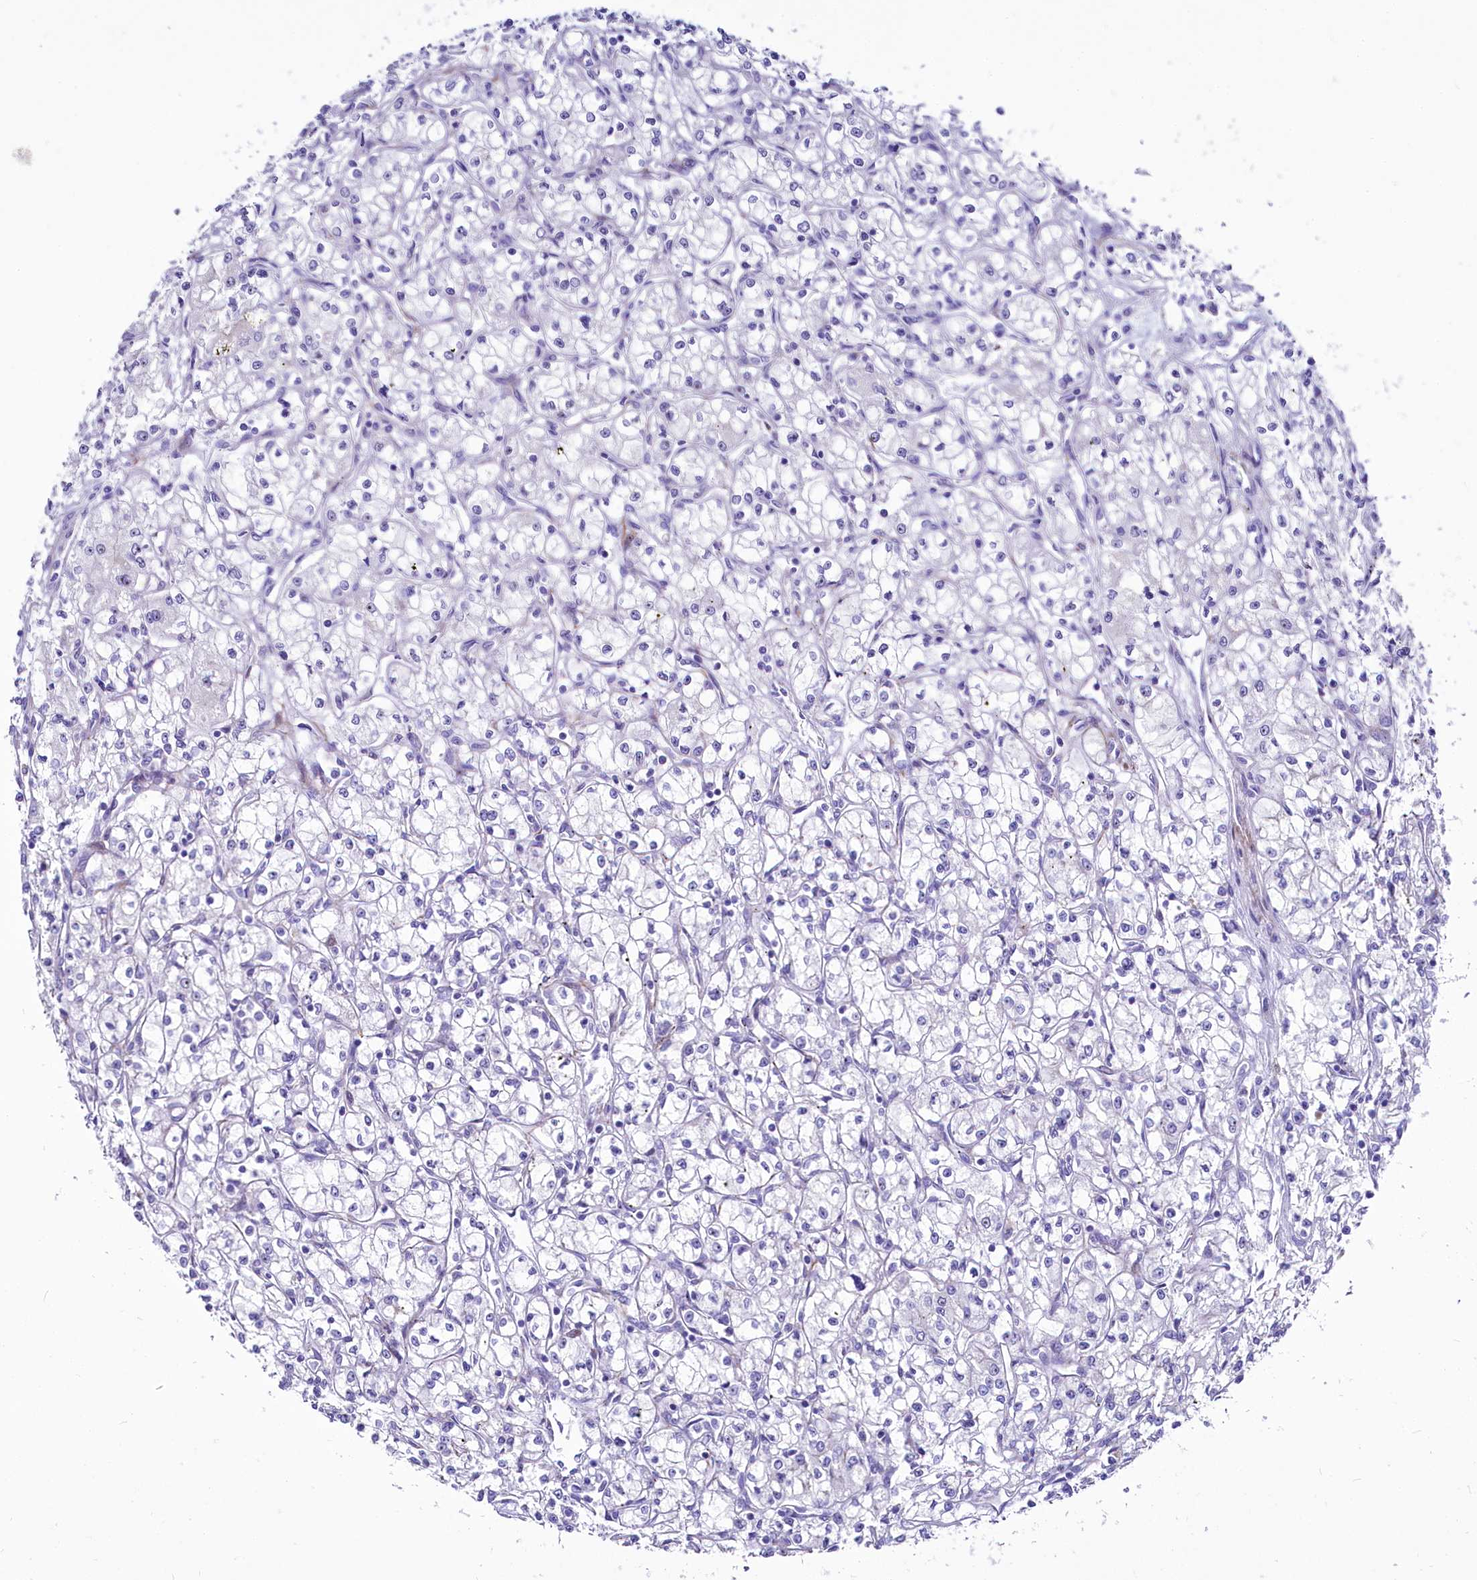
{"staining": {"intensity": "negative", "quantity": "none", "location": "none"}, "tissue": "renal cancer", "cell_type": "Tumor cells", "image_type": "cancer", "snomed": [{"axis": "morphology", "description": "Adenocarcinoma, NOS"}, {"axis": "topography", "description": "Kidney"}], "caption": "Immunohistochemical staining of renal cancer (adenocarcinoma) exhibits no significant positivity in tumor cells.", "gene": "SH3TC2", "patient": {"sex": "male", "age": 59}}